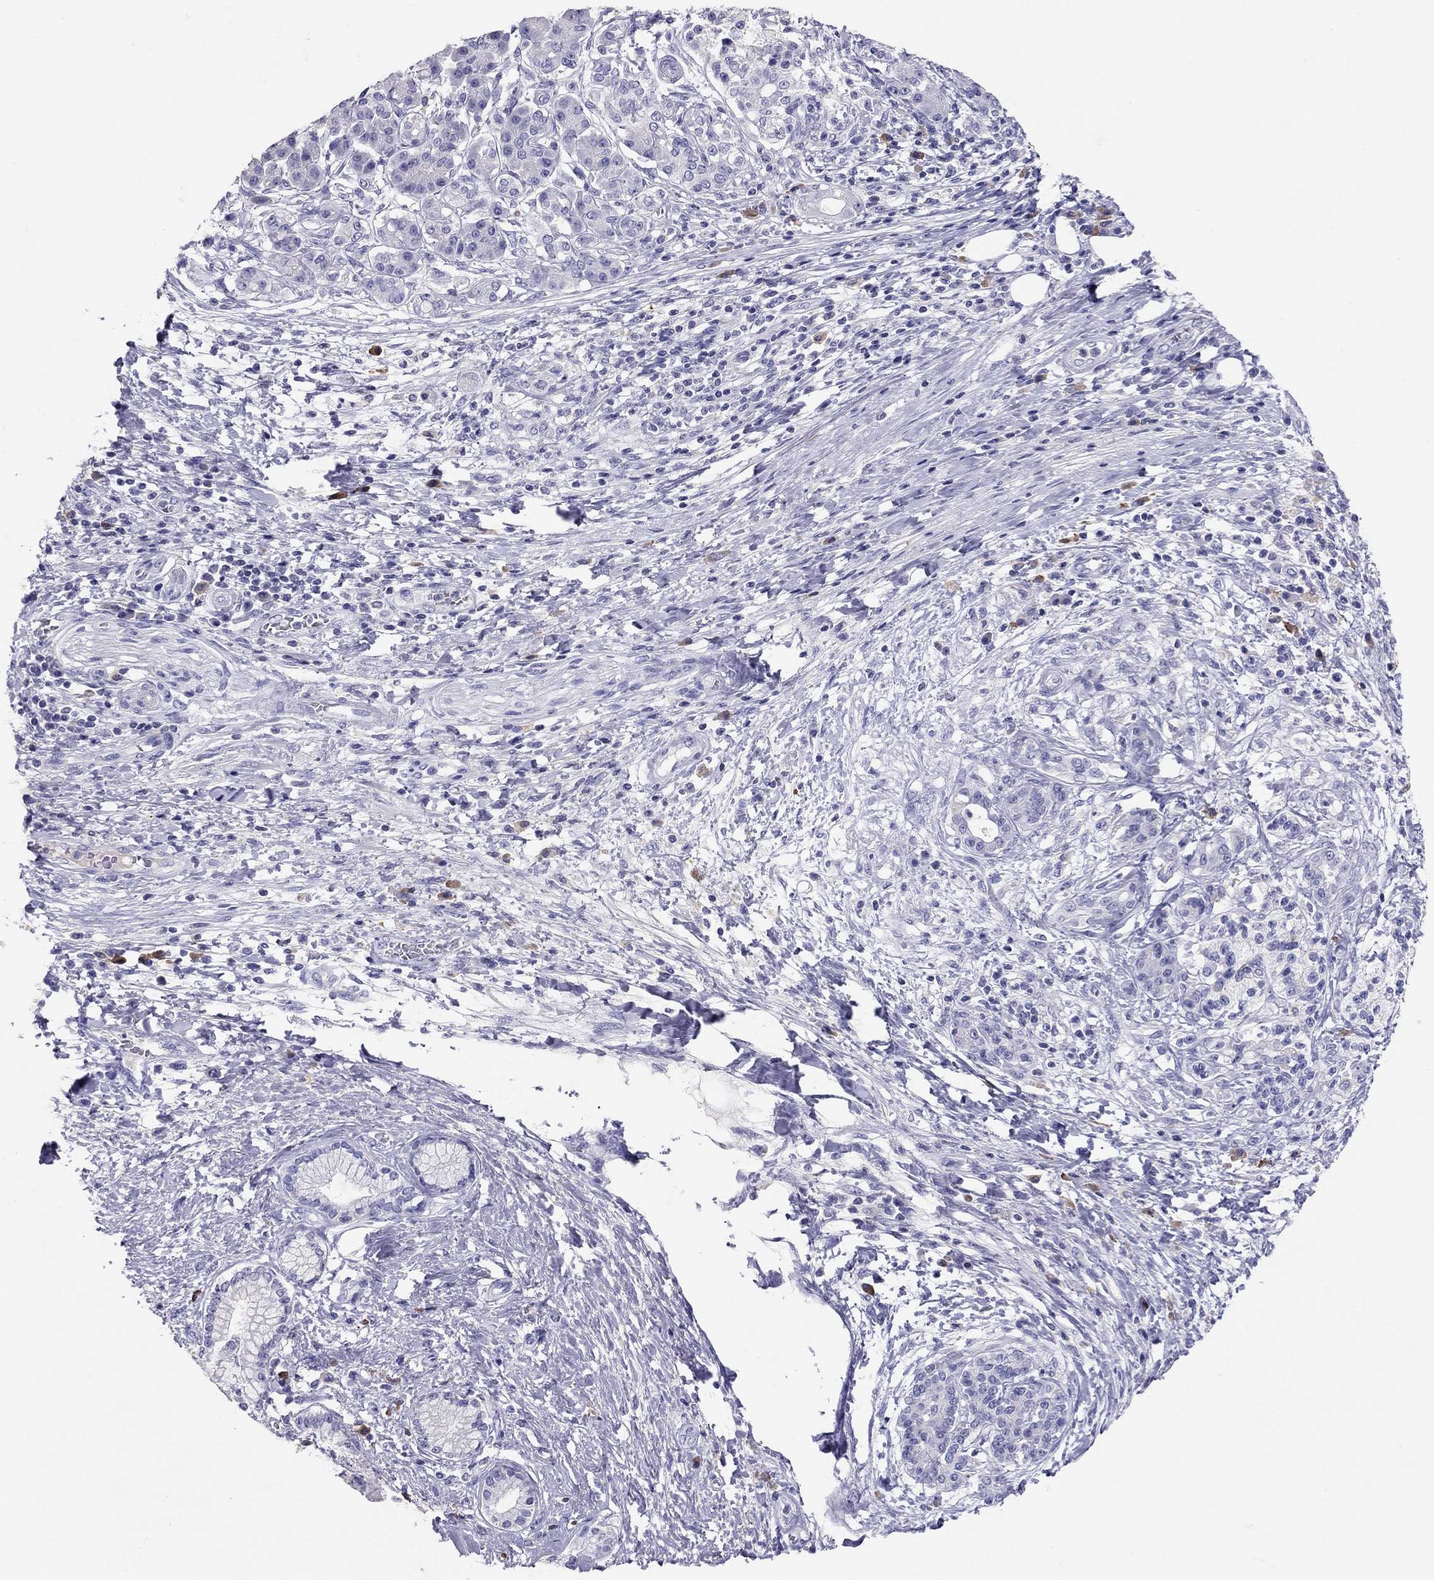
{"staining": {"intensity": "negative", "quantity": "none", "location": "none"}, "tissue": "pancreatic cancer", "cell_type": "Tumor cells", "image_type": "cancer", "snomed": [{"axis": "morphology", "description": "Adenocarcinoma, NOS"}, {"axis": "topography", "description": "Pancreas"}], "caption": "Human pancreatic adenocarcinoma stained for a protein using immunohistochemistry (IHC) reveals no staining in tumor cells.", "gene": "CALHM1", "patient": {"sex": "female", "age": 73}}